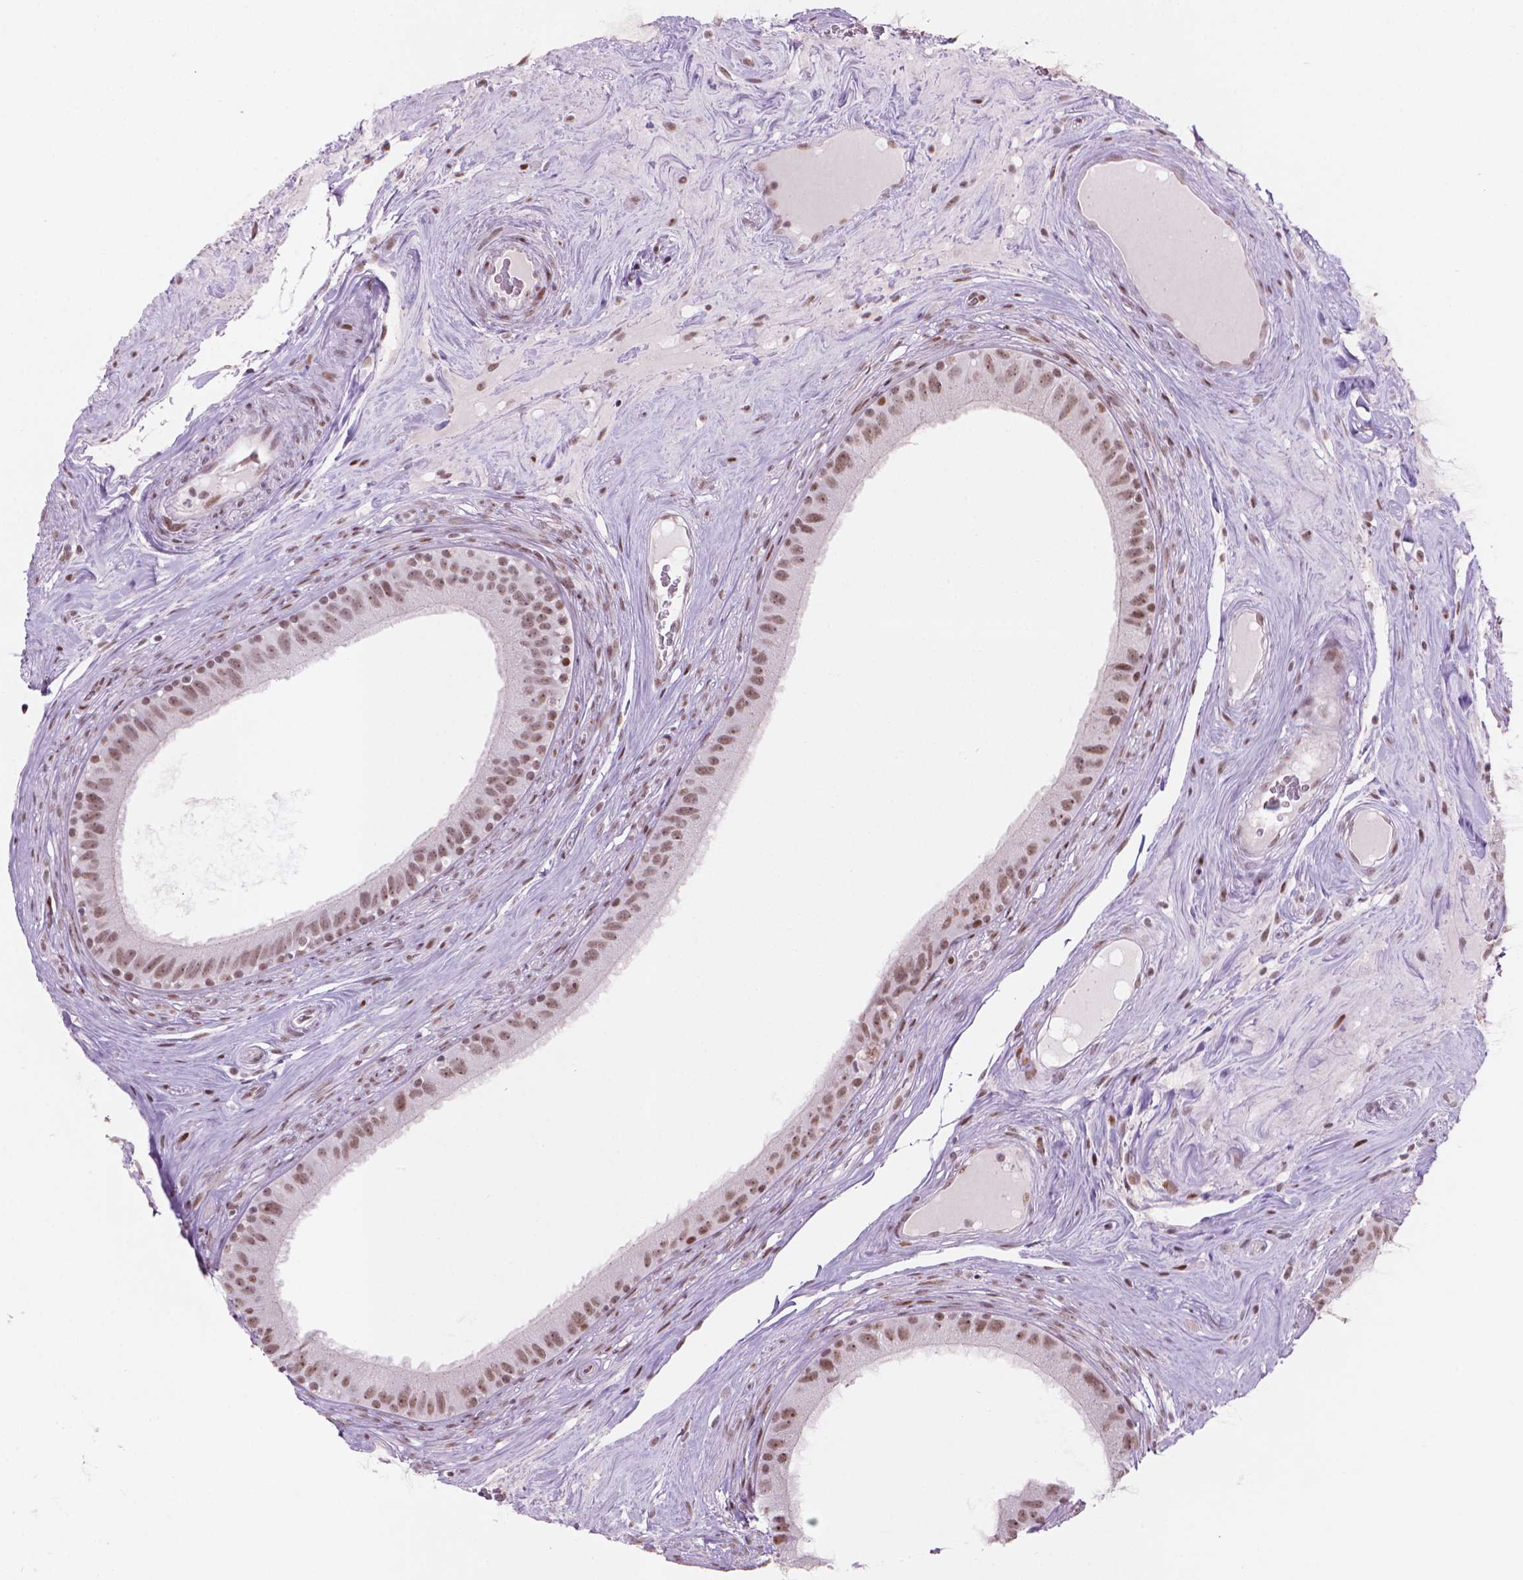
{"staining": {"intensity": "moderate", "quantity": ">75%", "location": "nuclear"}, "tissue": "epididymis", "cell_type": "Glandular cells", "image_type": "normal", "snomed": [{"axis": "morphology", "description": "Normal tissue, NOS"}, {"axis": "topography", "description": "Epididymis"}], "caption": "A photomicrograph of human epididymis stained for a protein displays moderate nuclear brown staining in glandular cells. (DAB (3,3'-diaminobenzidine) IHC, brown staining for protein, blue staining for nuclei).", "gene": "HES7", "patient": {"sex": "male", "age": 59}}